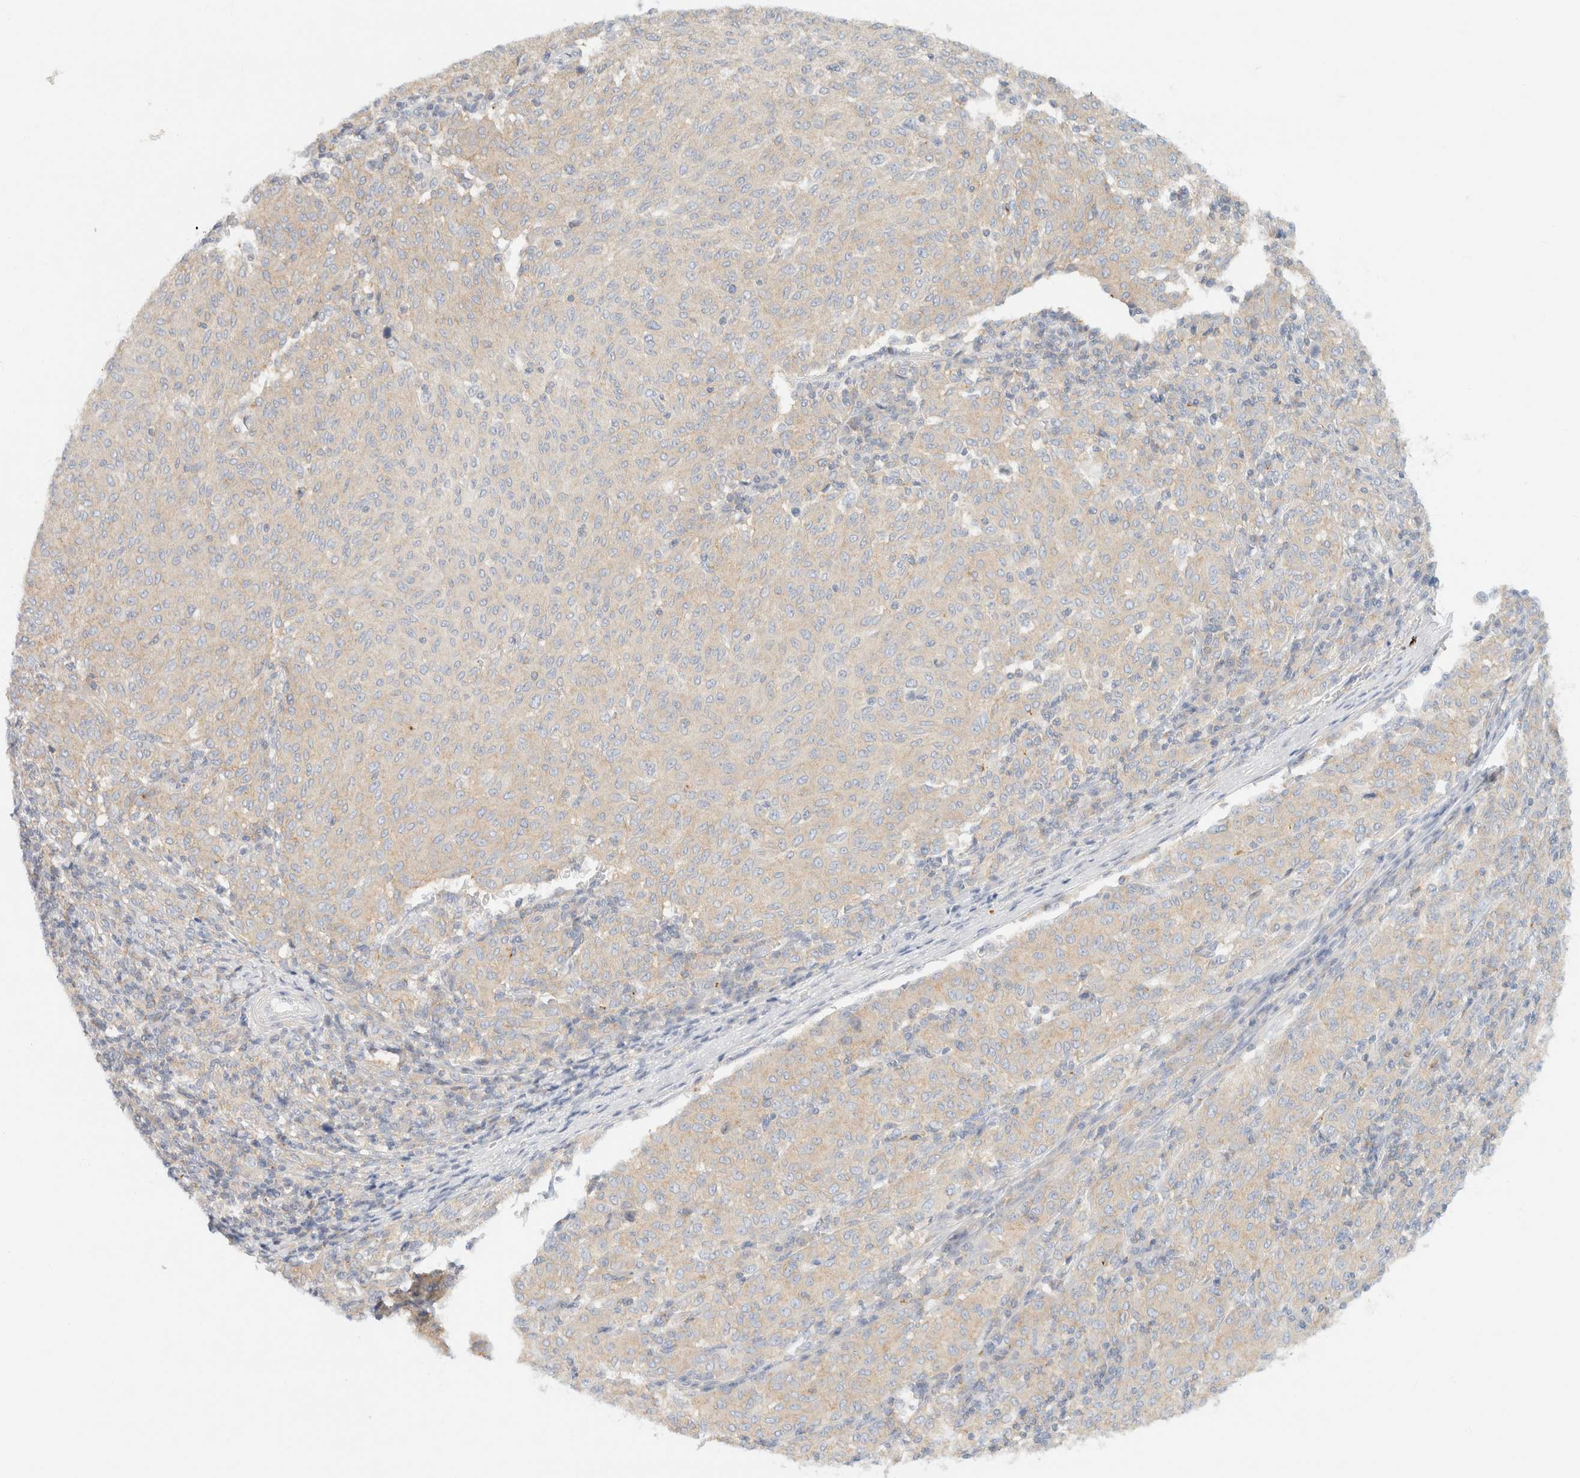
{"staining": {"intensity": "weak", "quantity": "<25%", "location": "cytoplasmic/membranous"}, "tissue": "melanoma", "cell_type": "Tumor cells", "image_type": "cancer", "snomed": [{"axis": "morphology", "description": "Malignant melanoma, NOS"}, {"axis": "topography", "description": "Skin"}], "caption": "Tumor cells show no significant positivity in melanoma.", "gene": "SH3GLB2", "patient": {"sex": "female", "age": 72}}